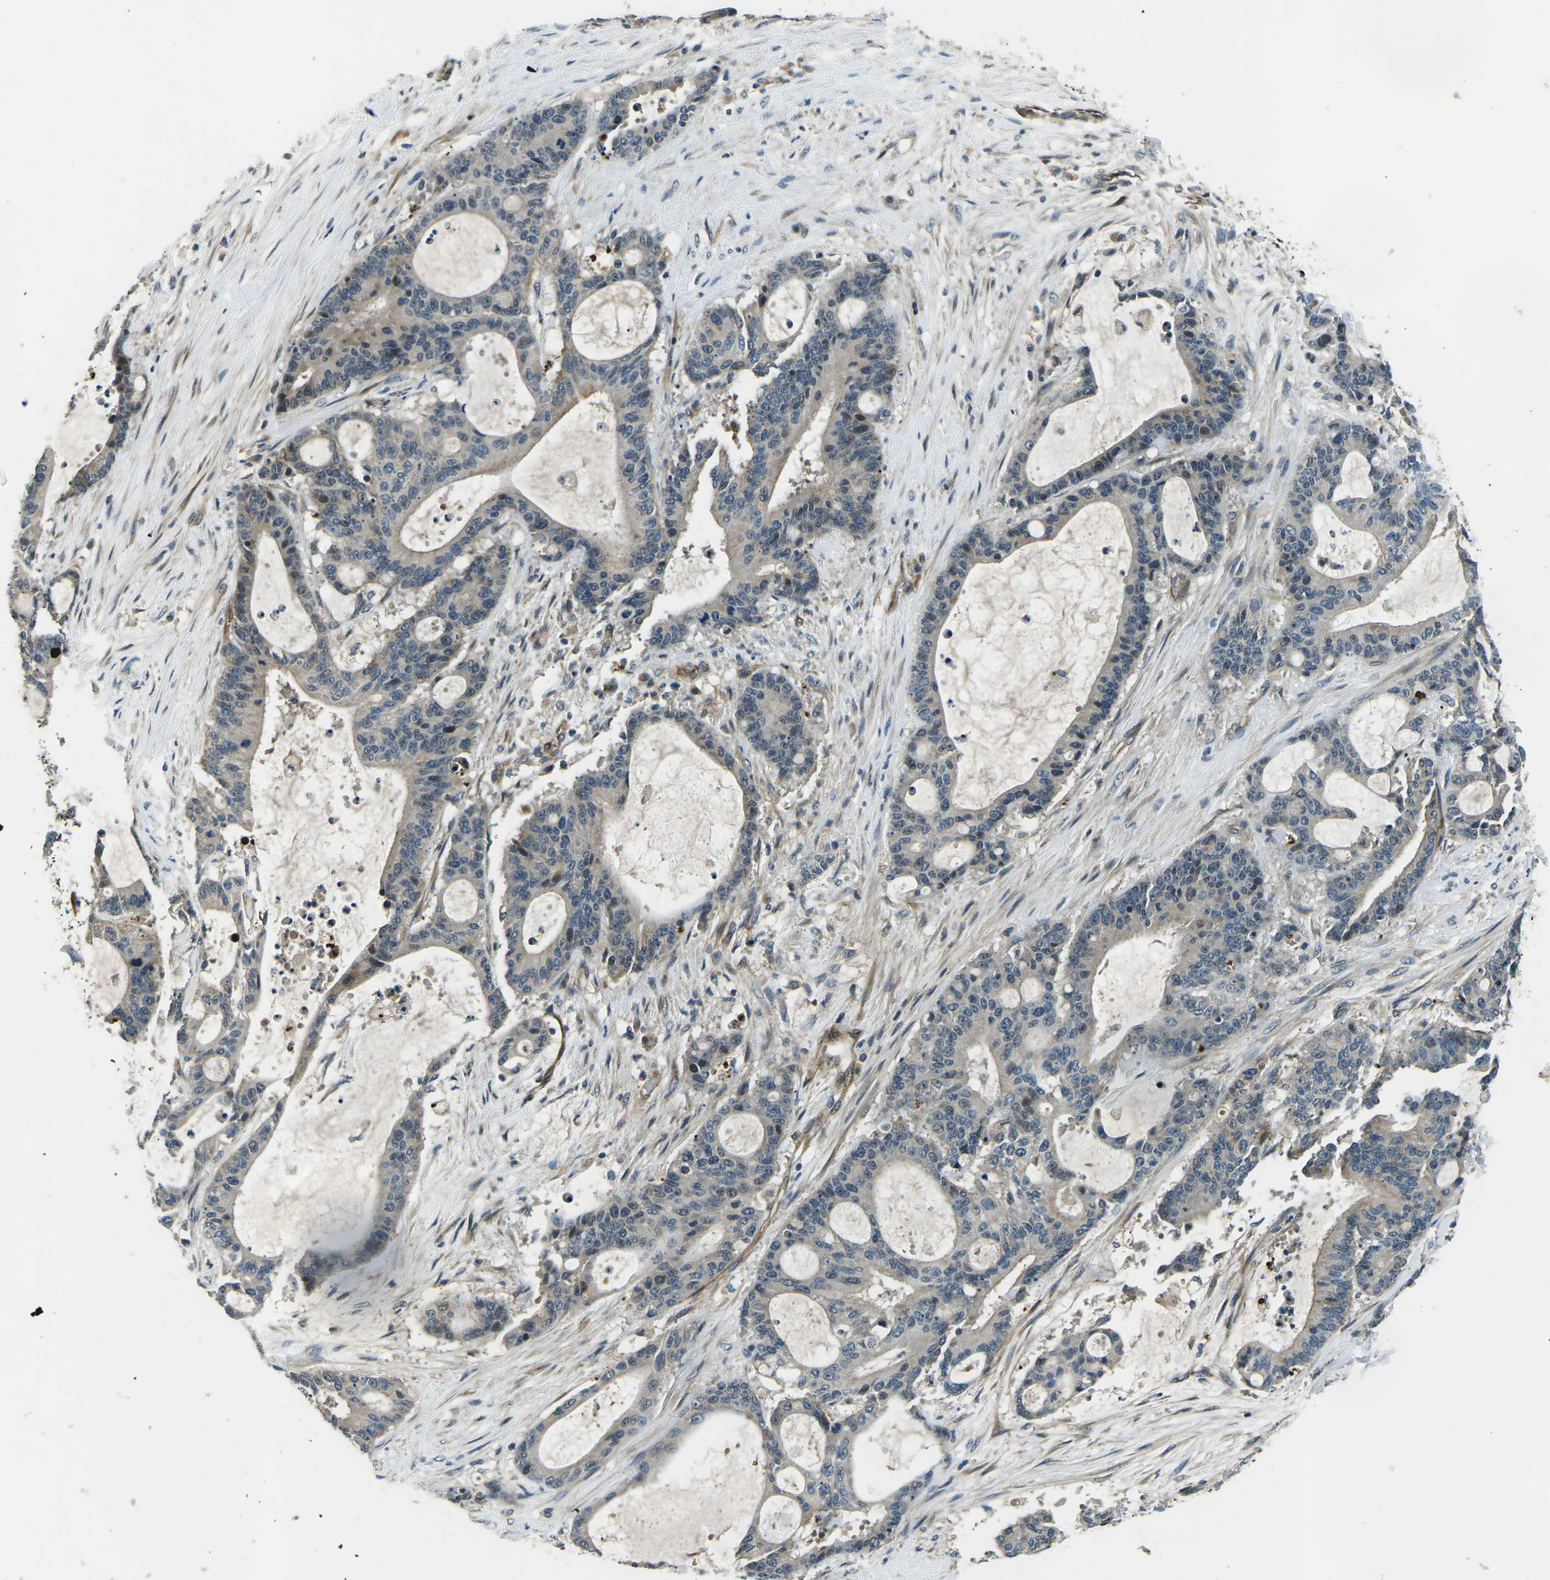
{"staining": {"intensity": "weak", "quantity": "25%-75%", "location": "cytoplasmic/membranous"}, "tissue": "liver cancer", "cell_type": "Tumor cells", "image_type": "cancer", "snomed": [{"axis": "morphology", "description": "Cholangiocarcinoma"}, {"axis": "topography", "description": "Liver"}], "caption": "A low amount of weak cytoplasmic/membranous expression is appreciated in approximately 25%-75% of tumor cells in cholangiocarcinoma (liver) tissue. The staining was performed using DAB (3,3'-diaminobenzidine) to visualize the protein expression in brown, while the nuclei were stained in blue with hematoxylin (Magnification: 20x).", "gene": "AFAP1", "patient": {"sex": "female", "age": 73}}